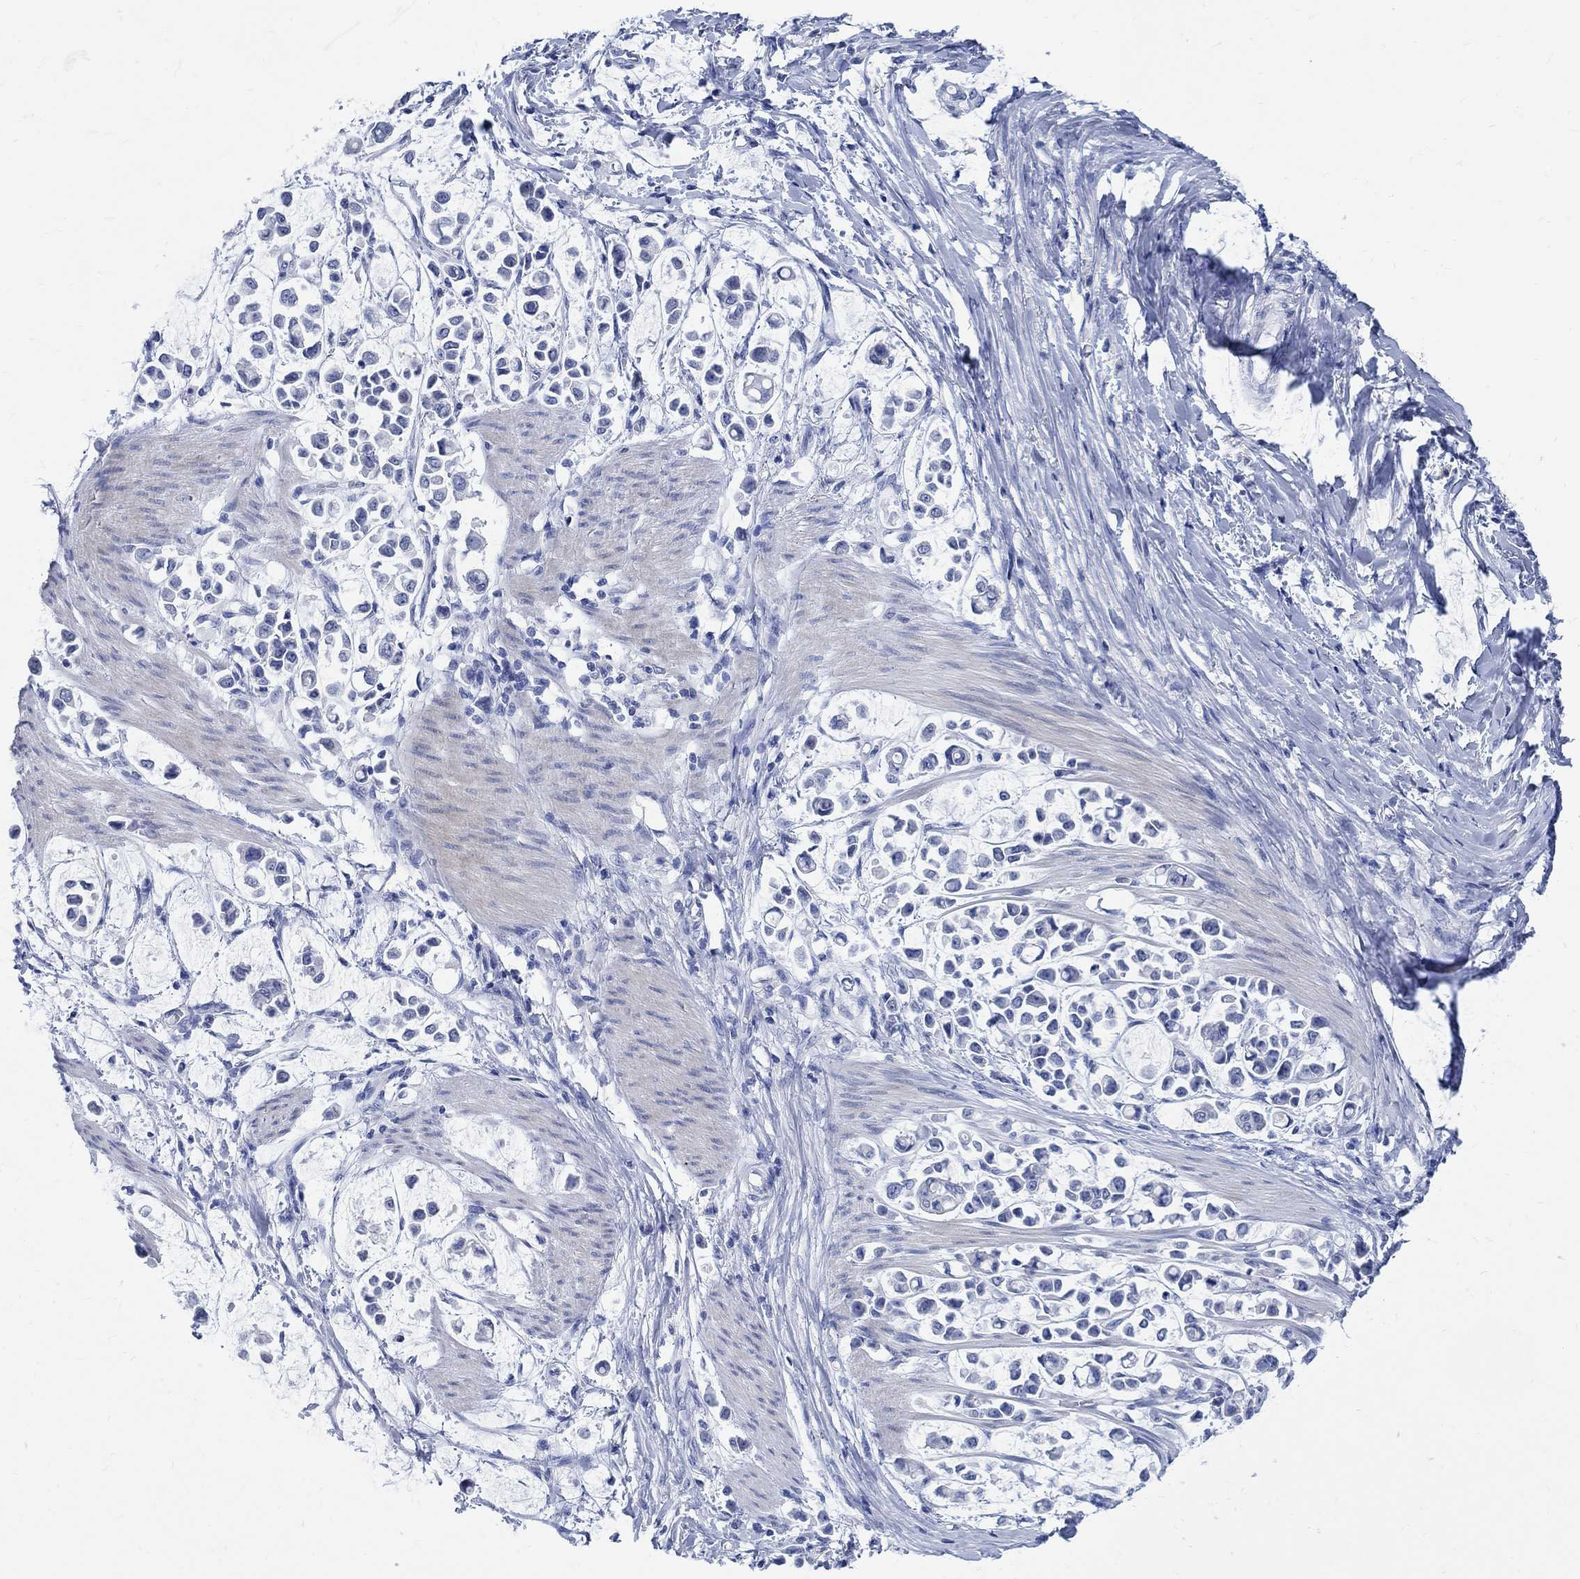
{"staining": {"intensity": "negative", "quantity": "none", "location": "none"}, "tissue": "stomach cancer", "cell_type": "Tumor cells", "image_type": "cancer", "snomed": [{"axis": "morphology", "description": "Adenocarcinoma, NOS"}, {"axis": "topography", "description": "Stomach"}], "caption": "Stomach adenocarcinoma was stained to show a protein in brown. There is no significant expression in tumor cells.", "gene": "CAMK2N1", "patient": {"sex": "male", "age": 82}}